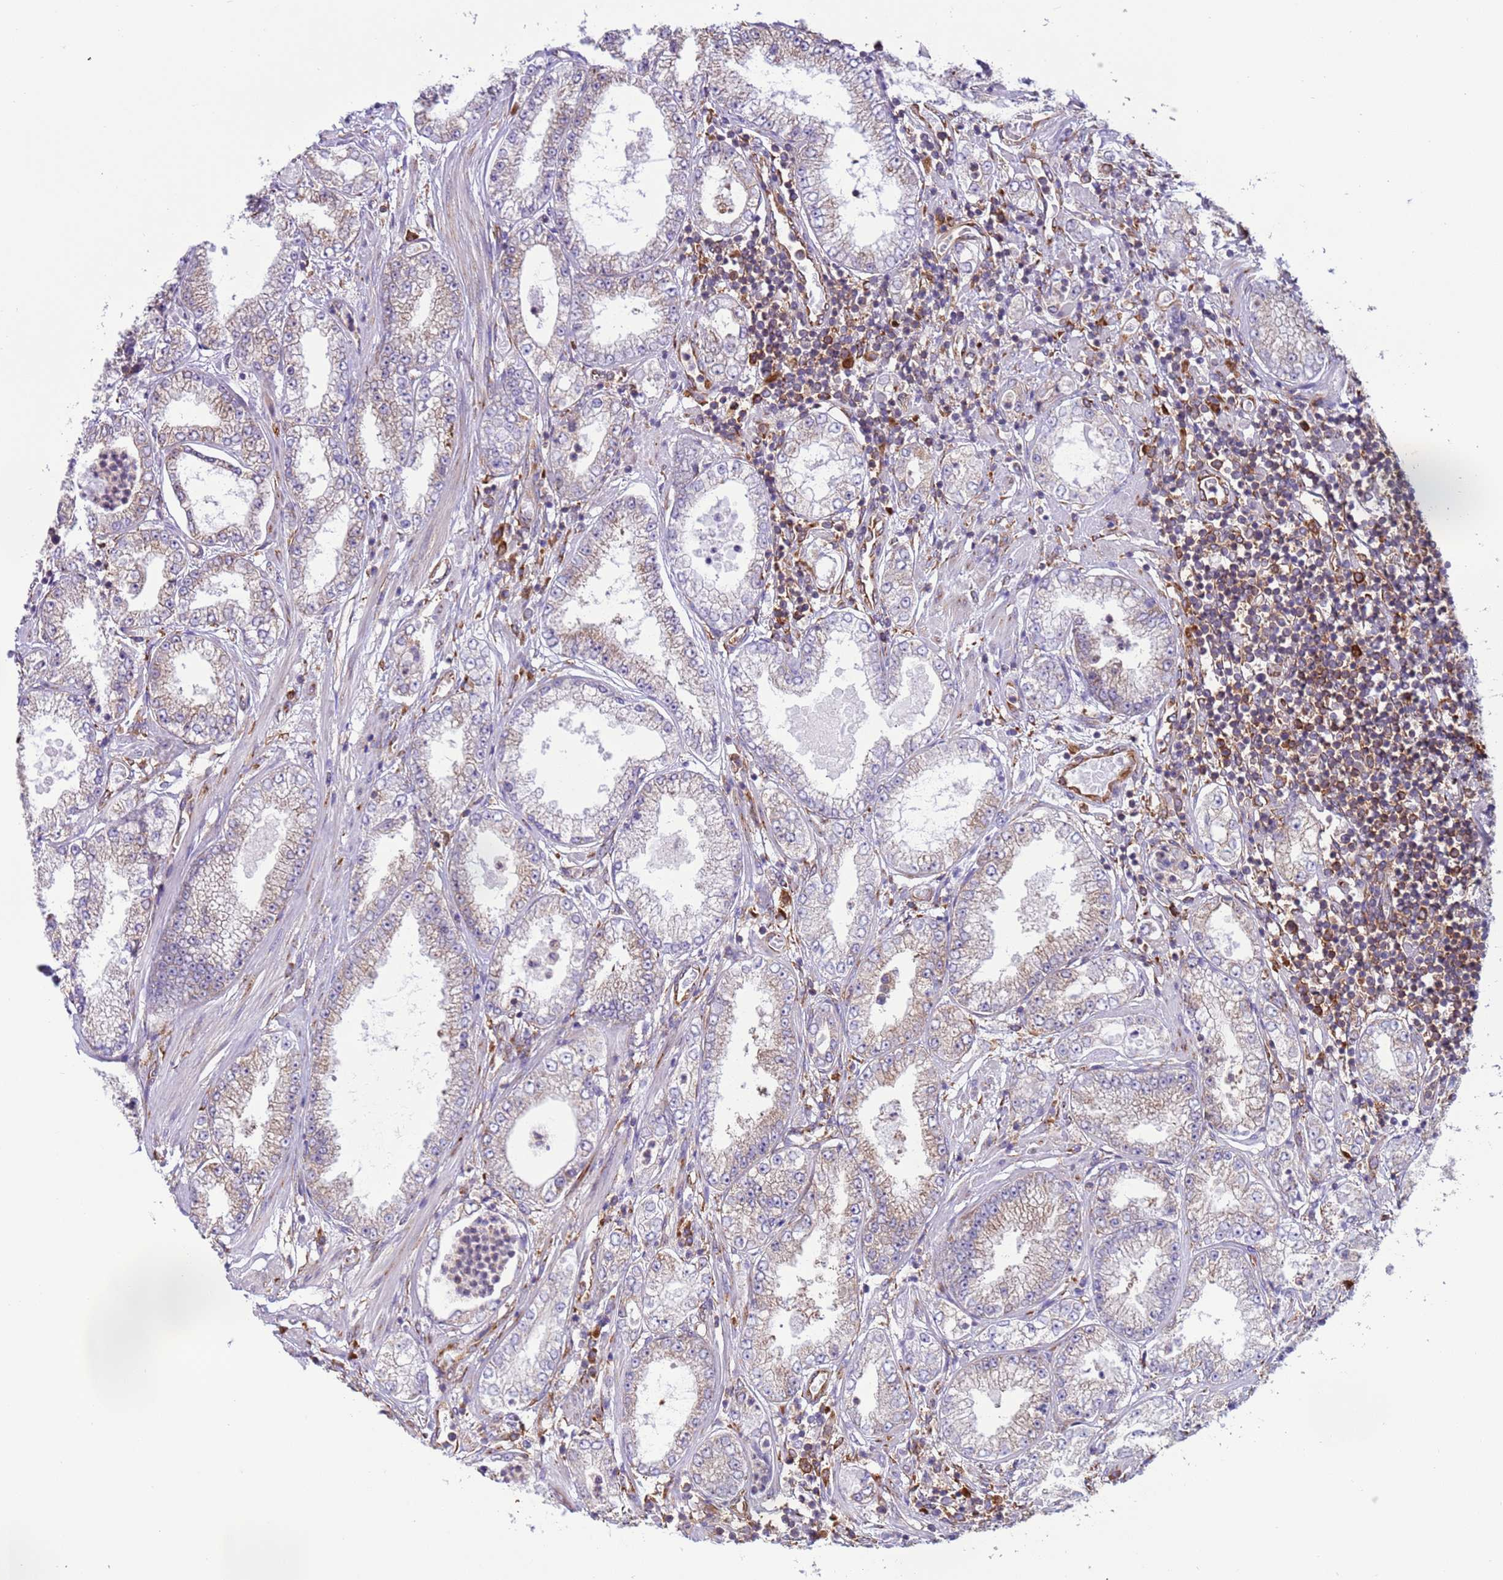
{"staining": {"intensity": "moderate", "quantity": "25%-75%", "location": "cytoplasmic/membranous"}, "tissue": "prostate cancer", "cell_type": "Tumor cells", "image_type": "cancer", "snomed": [{"axis": "morphology", "description": "Adenocarcinoma, High grade"}, {"axis": "topography", "description": "Prostate"}], "caption": "Prostate cancer stained with a brown dye reveals moderate cytoplasmic/membranous positive staining in about 25%-75% of tumor cells.", "gene": "VARS1", "patient": {"sex": "male", "age": 69}}